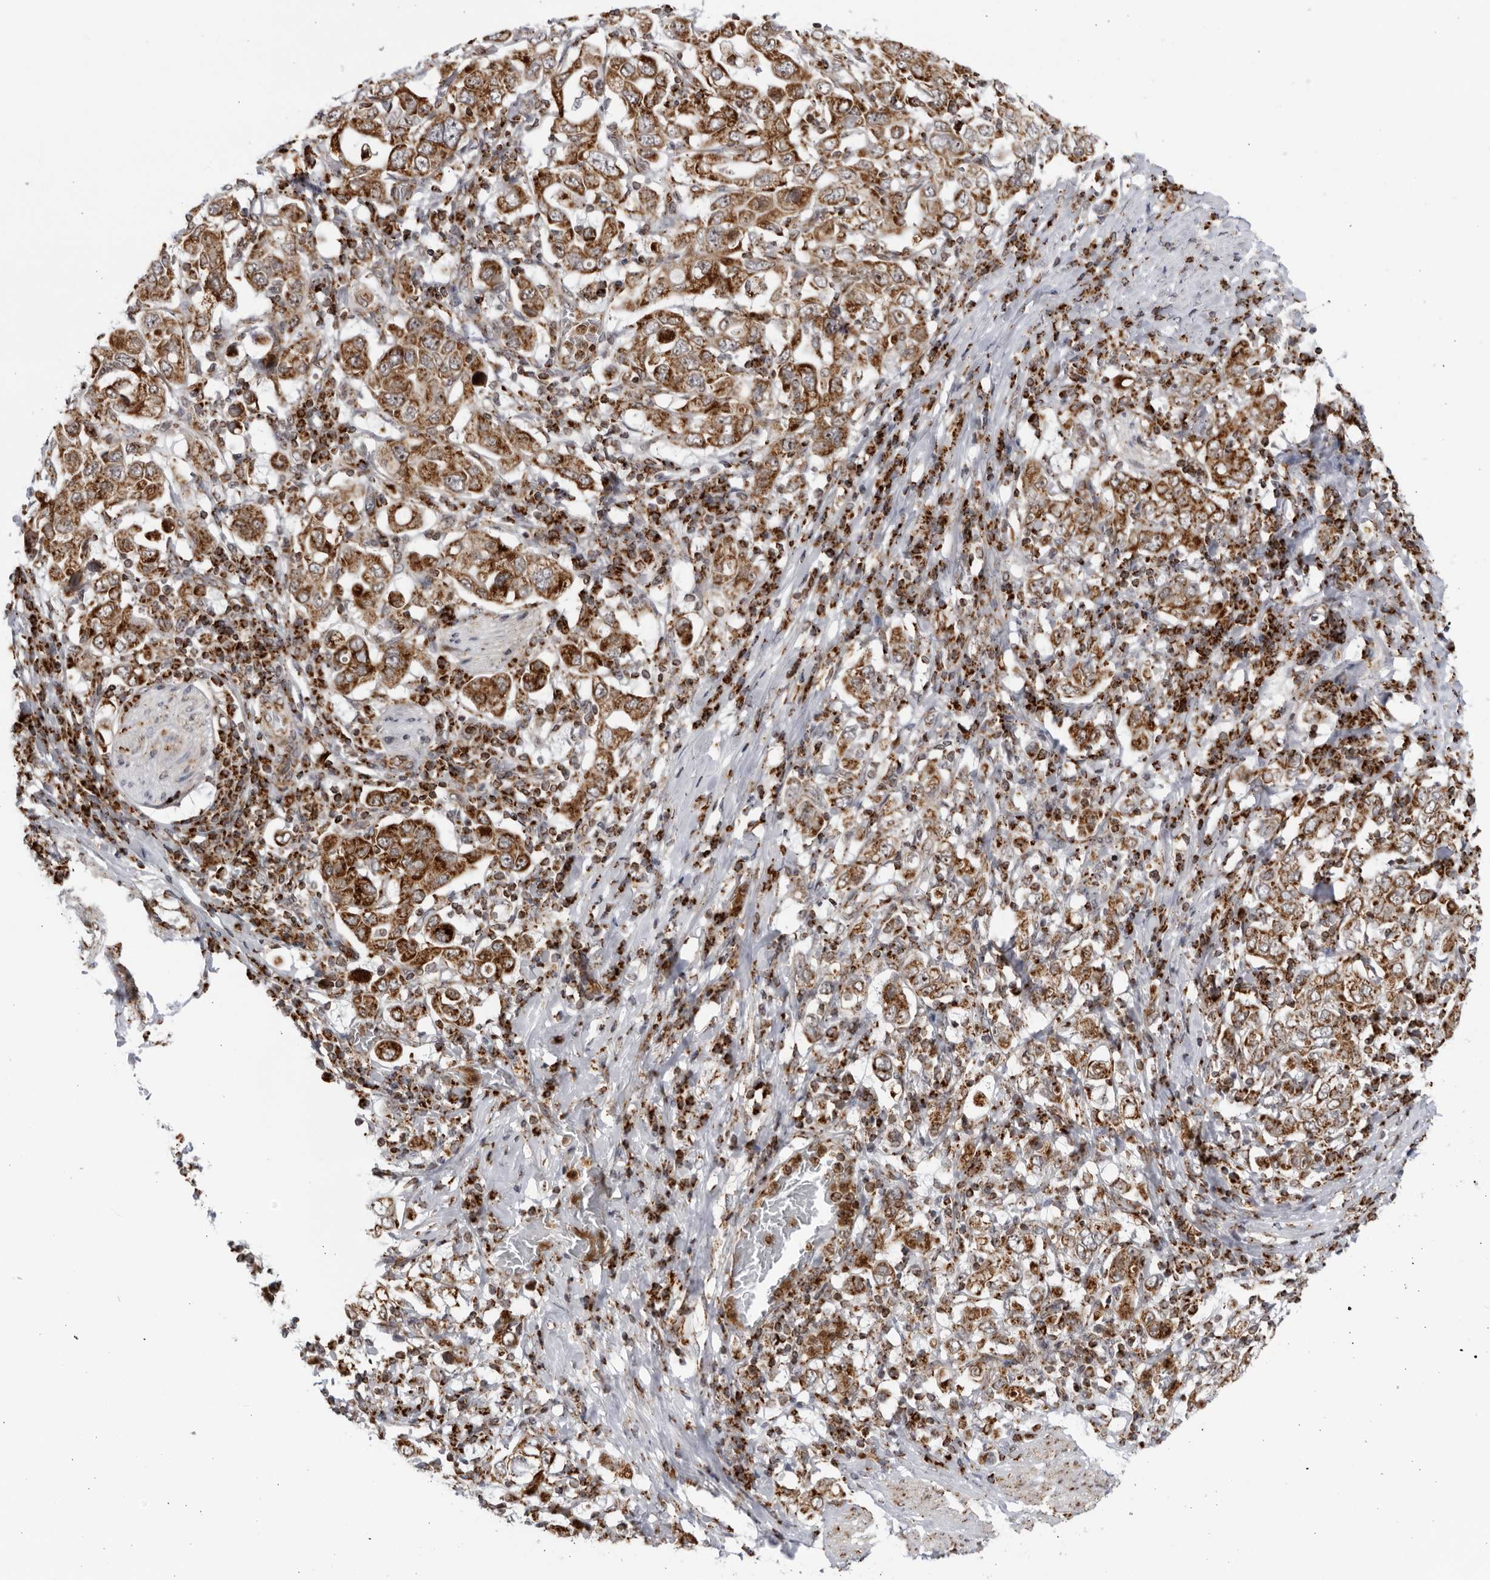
{"staining": {"intensity": "strong", "quantity": ">75%", "location": "cytoplasmic/membranous"}, "tissue": "stomach cancer", "cell_type": "Tumor cells", "image_type": "cancer", "snomed": [{"axis": "morphology", "description": "Adenocarcinoma, NOS"}, {"axis": "topography", "description": "Stomach, upper"}], "caption": "An image showing strong cytoplasmic/membranous staining in about >75% of tumor cells in stomach adenocarcinoma, as visualized by brown immunohistochemical staining.", "gene": "RBM34", "patient": {"sex": "male", "age": 62}}